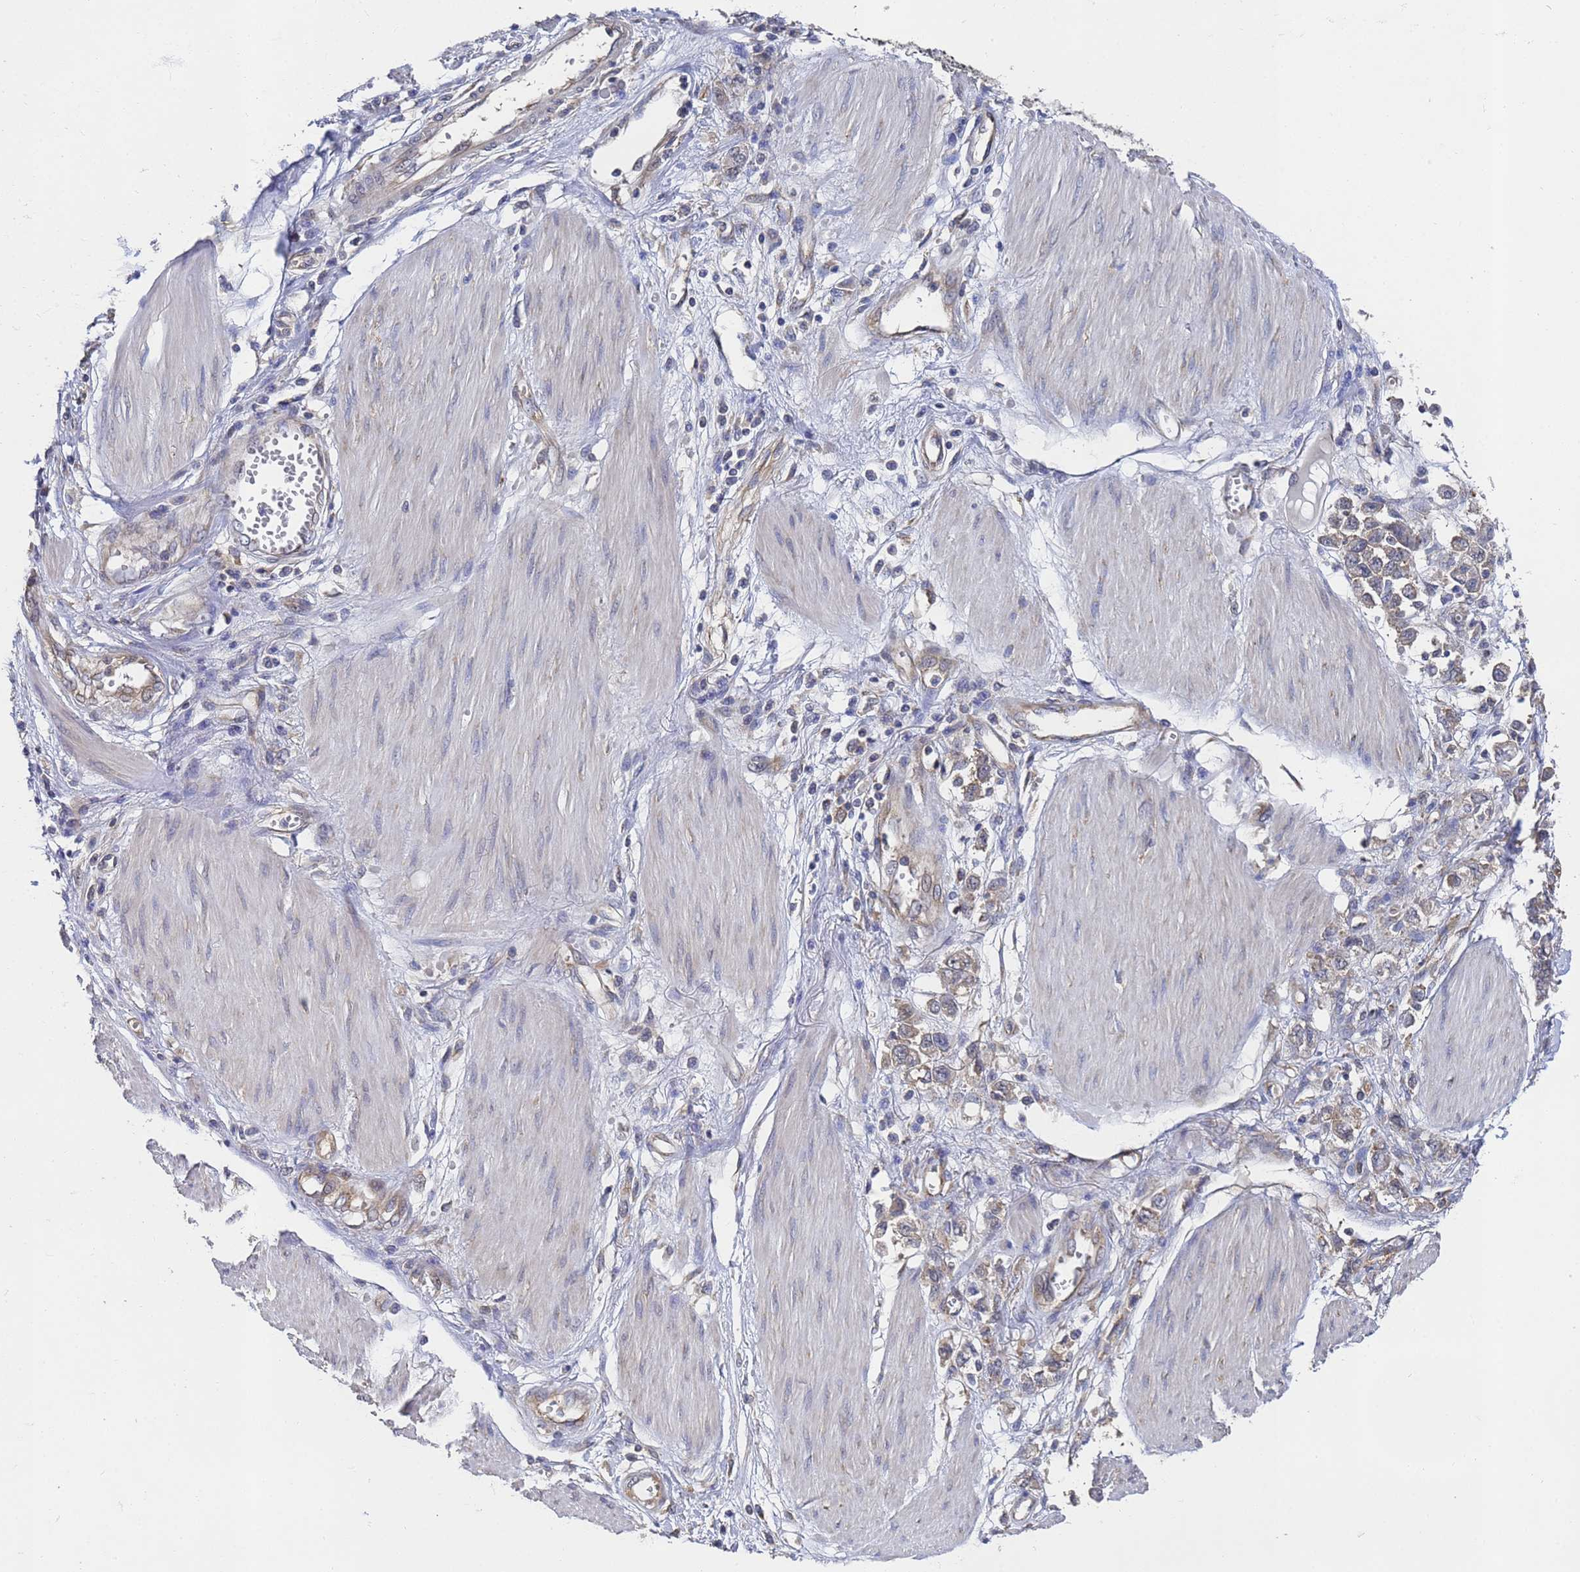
{"staining": {"intensity": "weak", "quantity": ">75%", "location": "cytoplasmic/membranous"}, "tissue": "stomach cancer", "cell_type": "Tumor cells", "image_type": "cancer", "snomed": [{"axis": "morphology", "description": "Adenocarcinoma, NOS"}, {"axis": "topography", "description": "Stomach"}], "caption": "Tumor cells reveal low levels of weak cytoplasmic/membranous positivity in about >75% of cells in human stomach cancer.", "gene": "ALS2CL", "patient": {"sex": "female", "age": 76}}